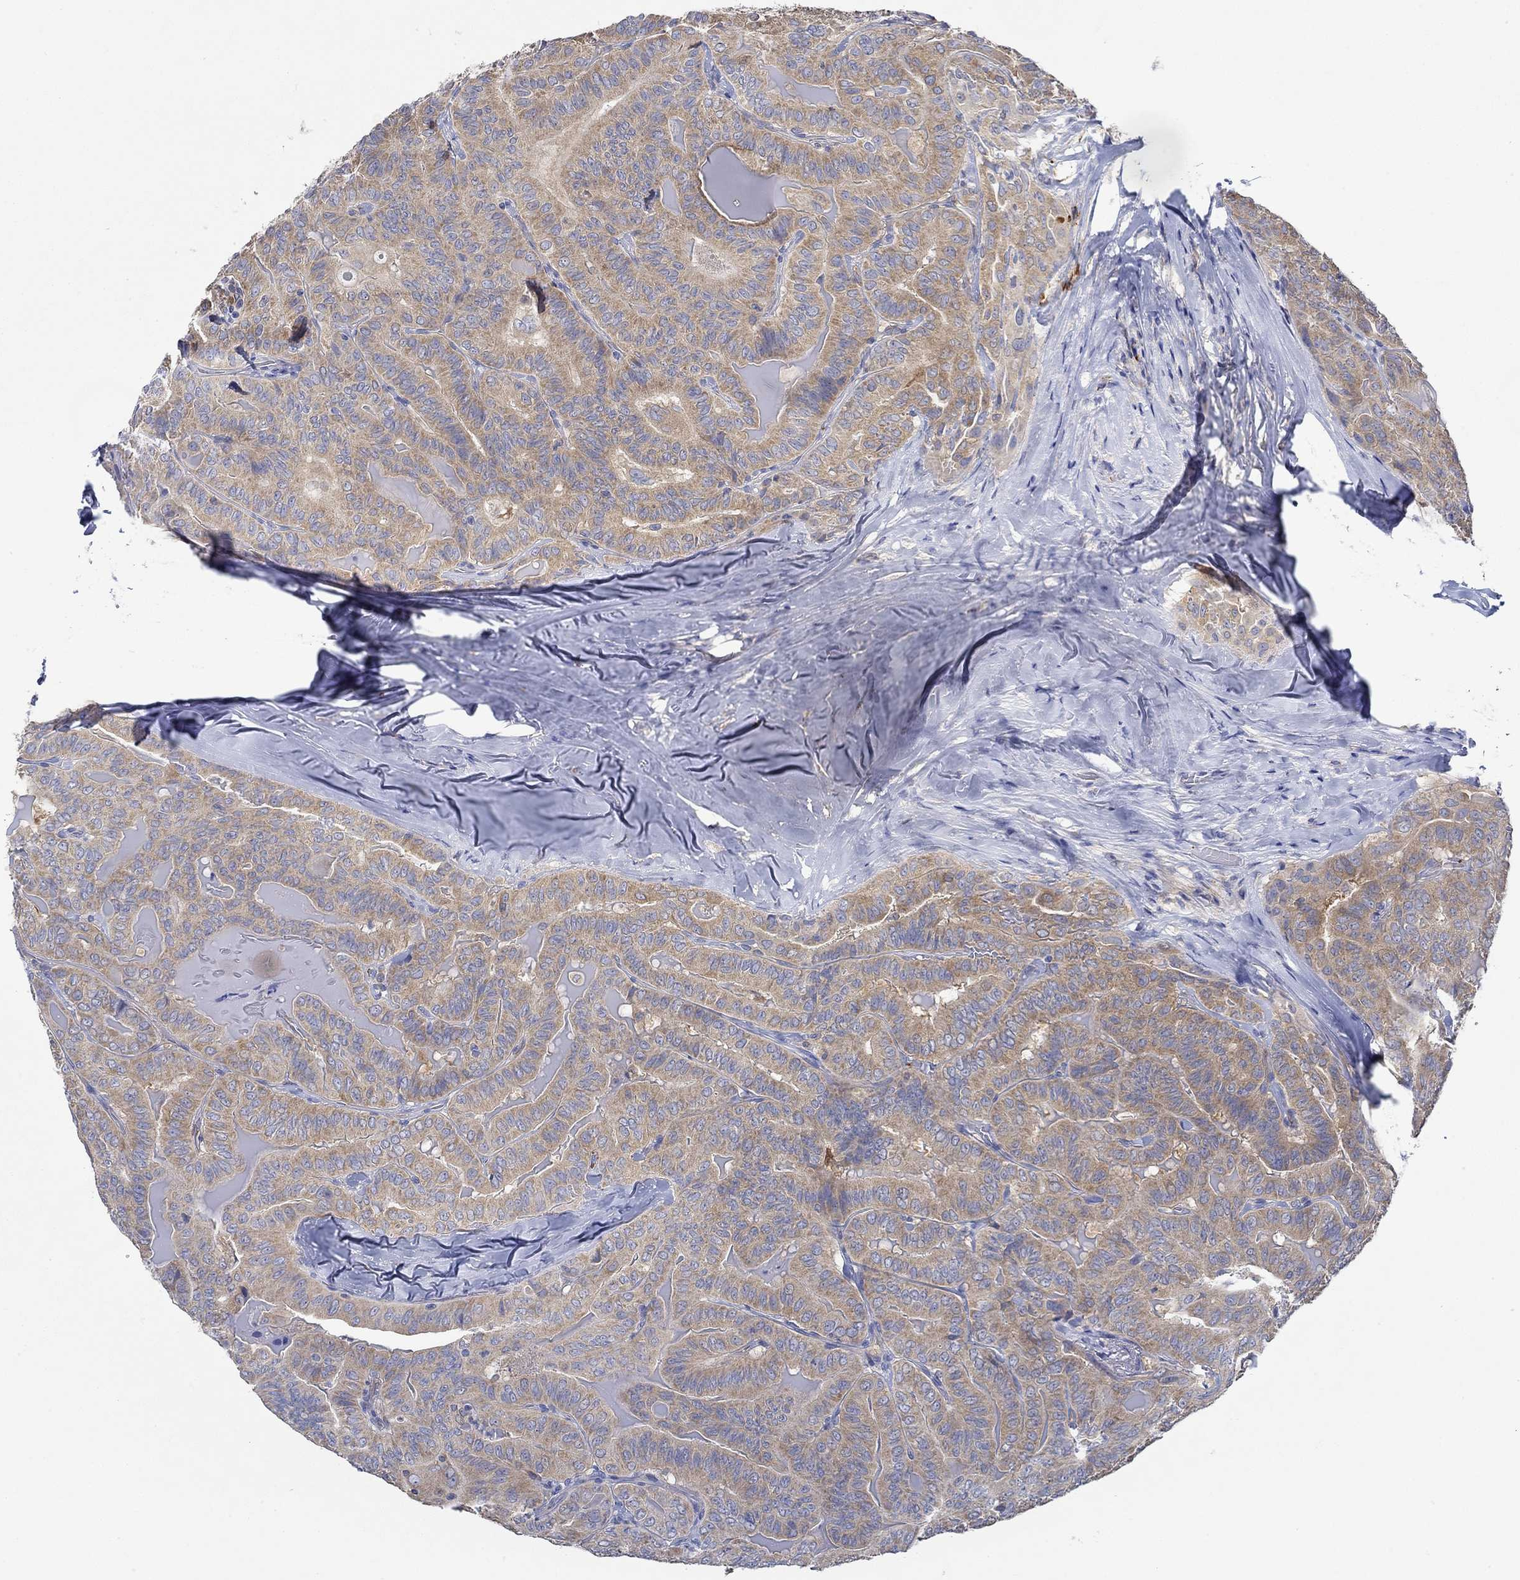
{"staining": {"intensity": "moderate", "quantity": ">75%", "location": "cytoplasmic/membranous"}, "tissue": "thyroid cancer", "cell_type": "Tumor cells", "image_type": "cancer", "snomed": [{"axis": "morphology", "description": "Papillary adenocarcinoma, NOS"}, {"axis": "topography", "description": "Thyroid gland"}], "caption": "Moderate cytoplasmic/membranous positivity for a protein is seen in about >75% of tumor cells of thyroid papillary adenocarcinoma using immunohistochemistry.", "gene": "SLC27A3", "patient": {"sex": "female", "age": 68}}